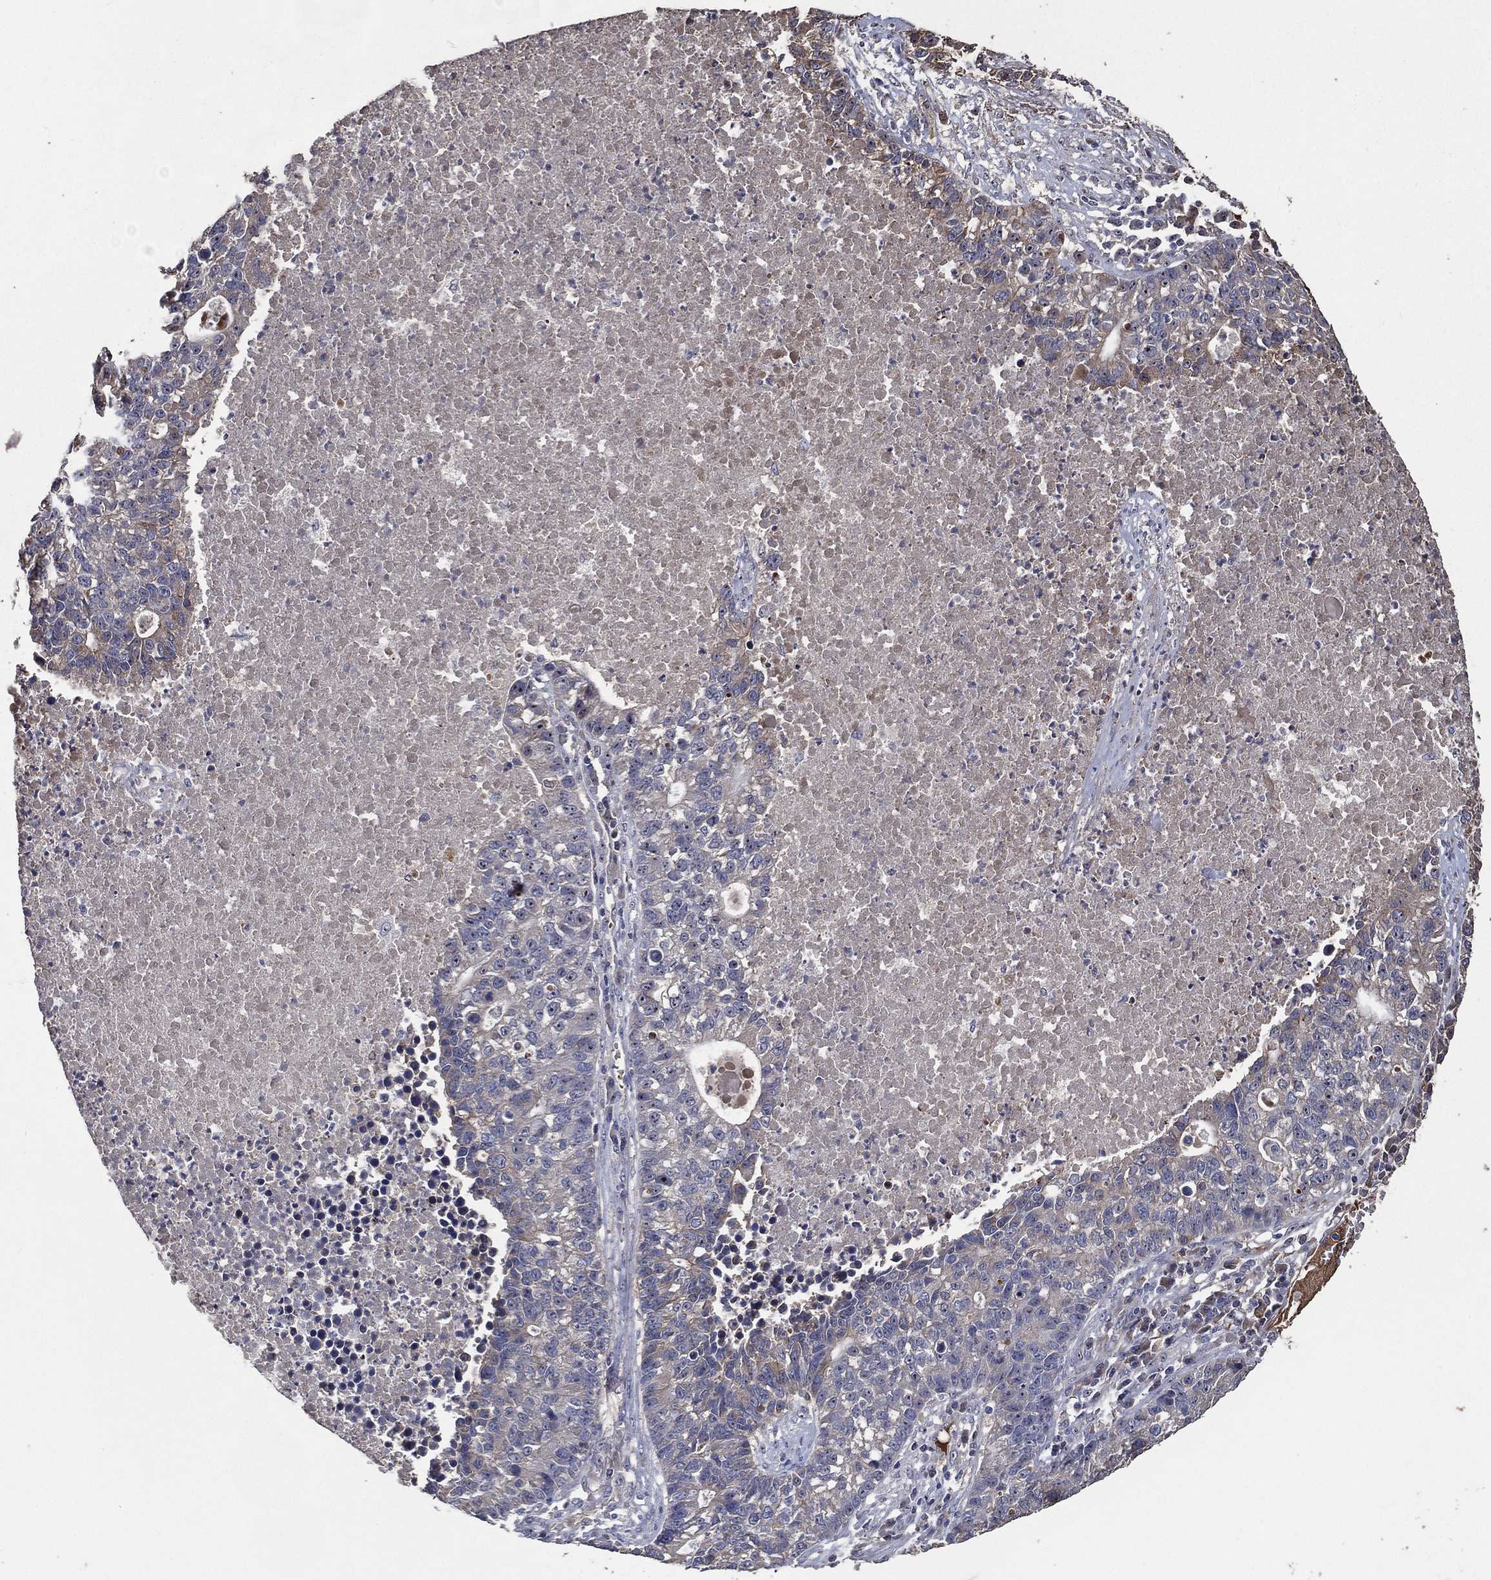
{"staining": {"intensity": "negative", "quantity": "none", "location": "none"}, "tissue": "lung cancer", "cell_type": "Tumor cells", "image_type": "cancer", "snomed": [{"axis": "morphology", "description": "Adenocarcinoma, NOS"}, {"axis": "topography", "description": "Lung"}], "caption": "Tumor cells are negative for brown protein staining in adenocarcinoma (lung). The staining was performed using DAB to visualize the protein expression in brown, while the nuclei were stained in blue with hematoxylin (Magnification: 20x).", "gene": "EFNA1", "patient": {"sex": "male", "age": 57}}